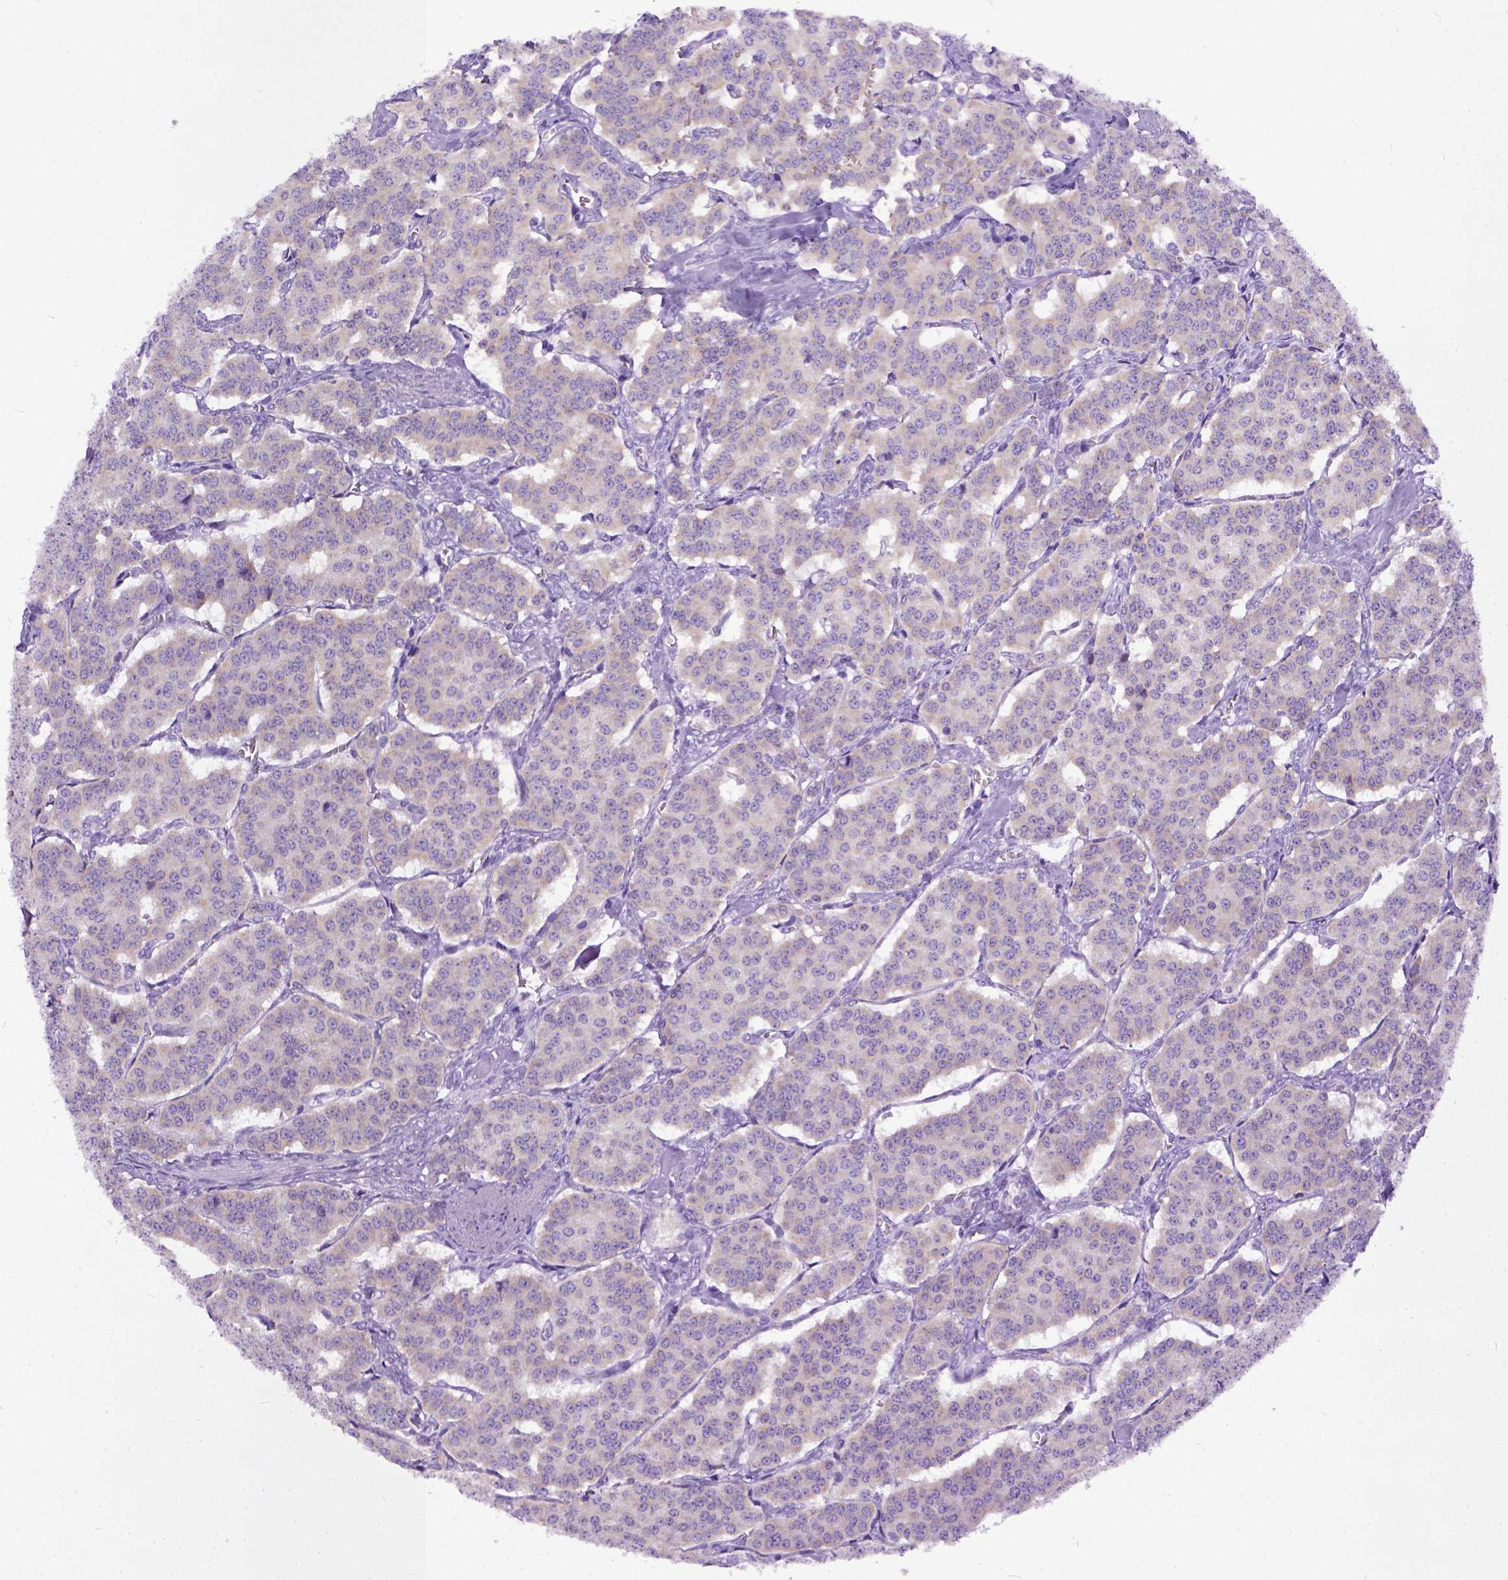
{"staining": {"intensity": "negative", "quantity": "none", "location": "none"}, "tissue": "carcinoid", "cell_type": "Tumor cells", "image_type": "cancer", "snomed": [{"axis": "morphology", "description": "Carcinoid, malignant, NOS"}, {"axis": "topography", "description": "Lung"}], "caption": "There is no significant expression in tumor cells of carcinoid. The staining was performed using DAB to visualize the protein expression in brown, while the nuclei were stained in blue with hematoxylin (Magnification: 20x).", "gene": "PPL", "patient": {"sex": "female", "age": 46}}